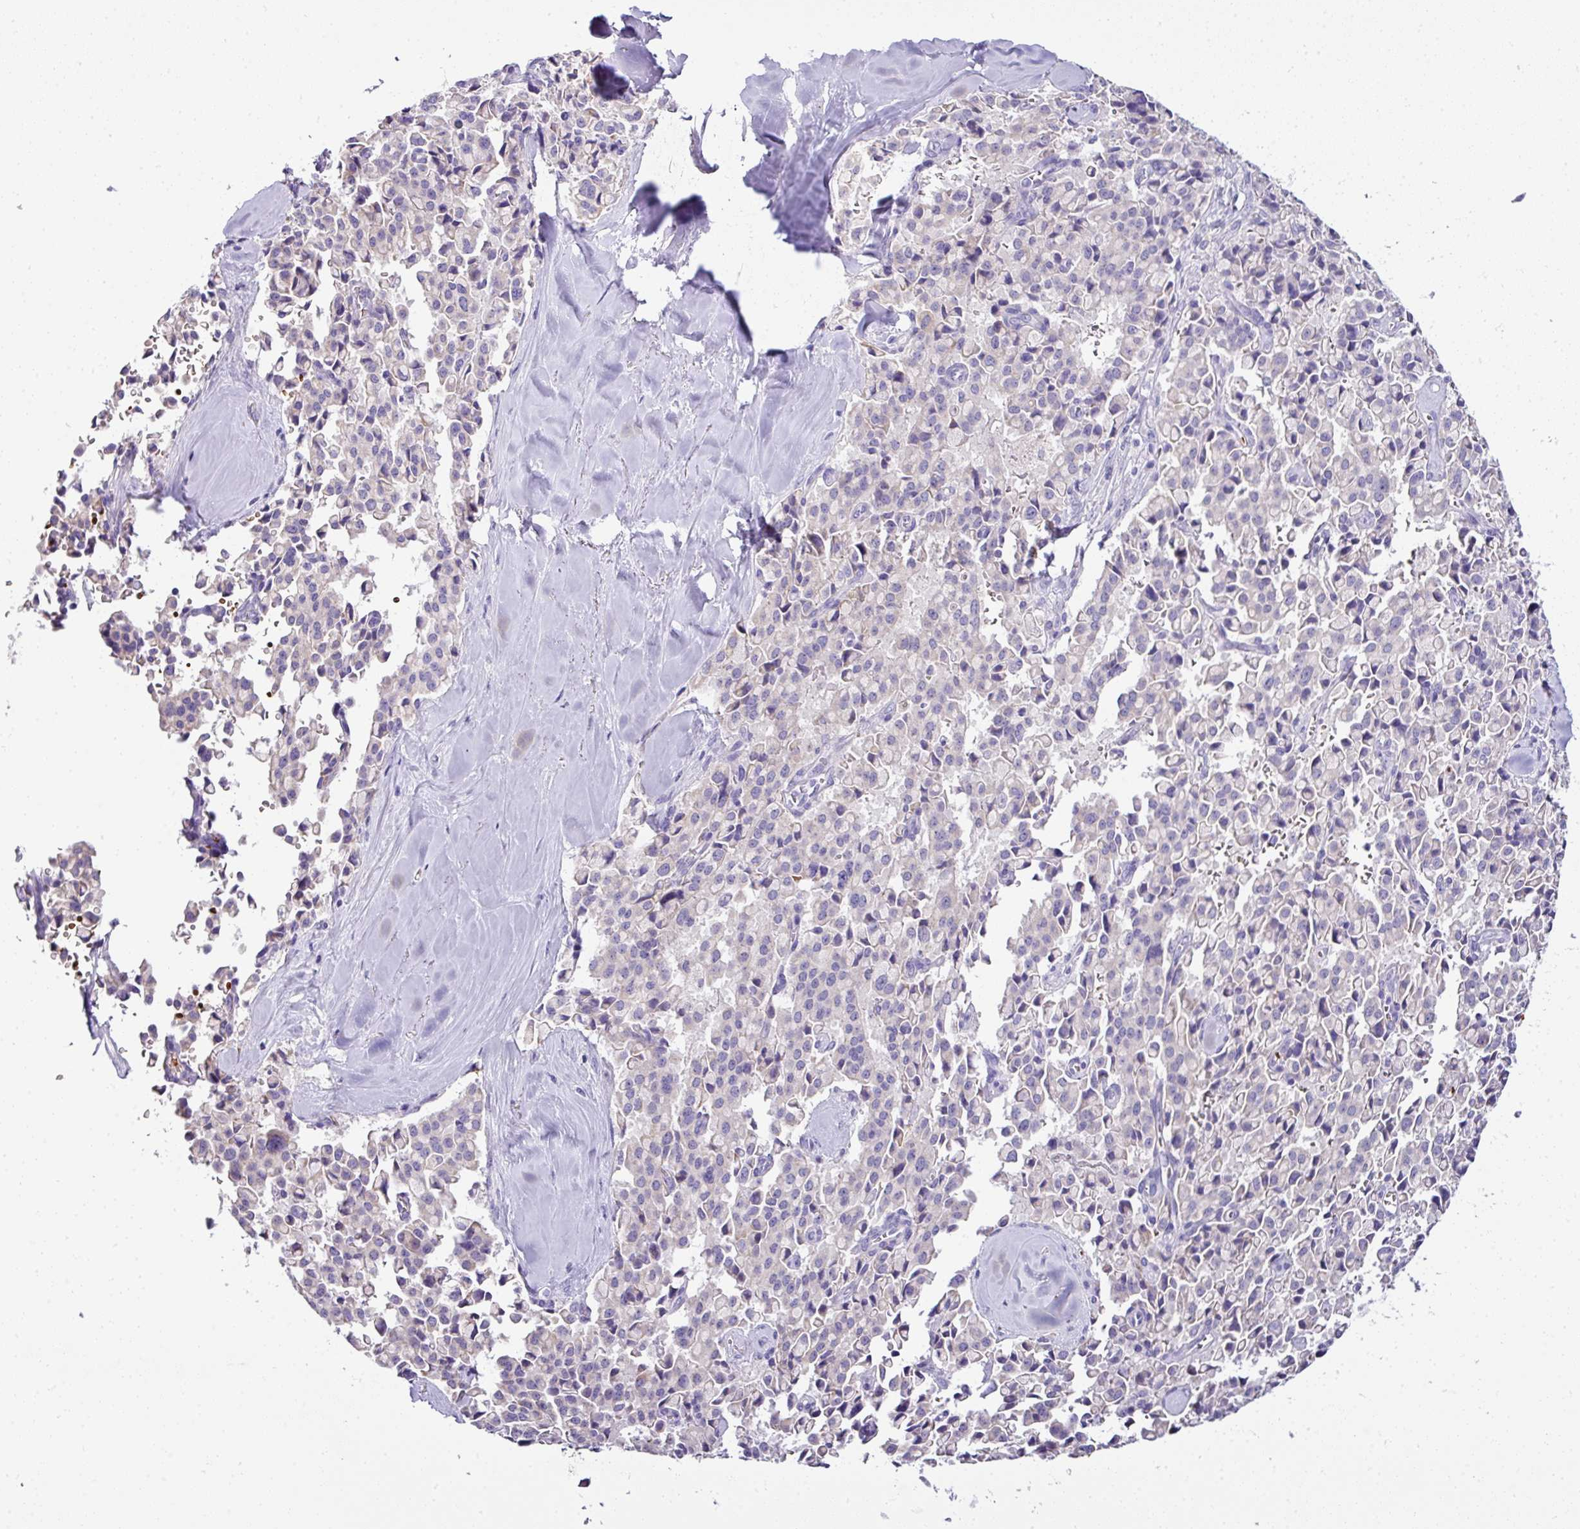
{"staining": {"intensity": "negative", "quantity": "none", "location": "none"}, "tissue": "pancreatic cancer", "cell_type": "Tumor cells", "image_type": "cancer", "snomed": [{"axis": "morphology", "description": "Adenocarcinoma, NOS"}, {"axis": "topography", "description": "Pancreas"}], "caption": "Immunohistochemical staining of pancreatic cancer reveals no significant expression in tumor cells. The staining is performed using DAB brown chromogen with nuclei counter-stained in using hematoxylin.", "gene": "NAPSA", "patient": {"sex": "male", "age": 65}}